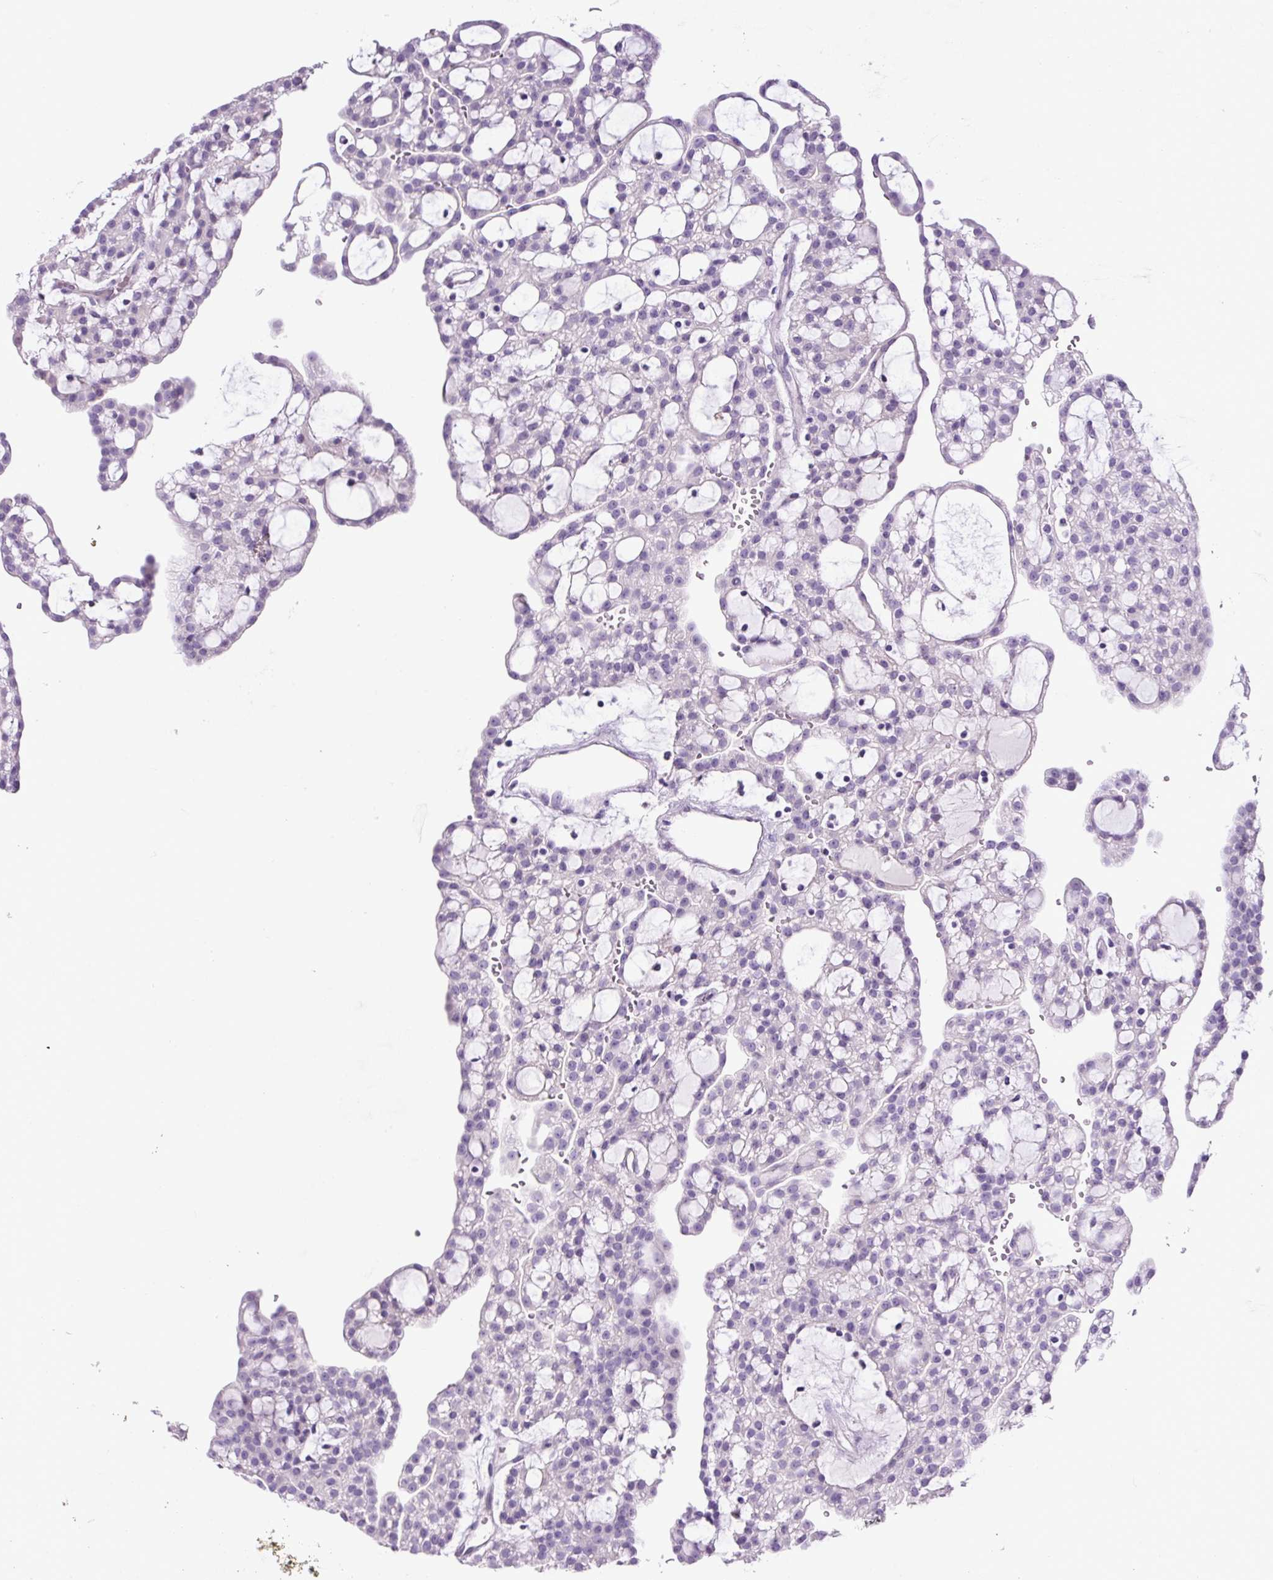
{"staining": {"intensity": "negative", "quantity": "none", "location": "none"}, "tissue": "renal cancer", "cell_type": "Tumor cells", "image_type": "cancer", "snomed": [{"axis": "morphology", "description": "Adenocarcinoma, NOS"}, {"axis": "topography", "description": "Kidney"}], "caption": "This is an IHC histopathology image of human adenocarcinoma (renal). There is no positivity in tumor cells.", "gene": "SP8", "patient": {"sex": "male", "age": 63}}